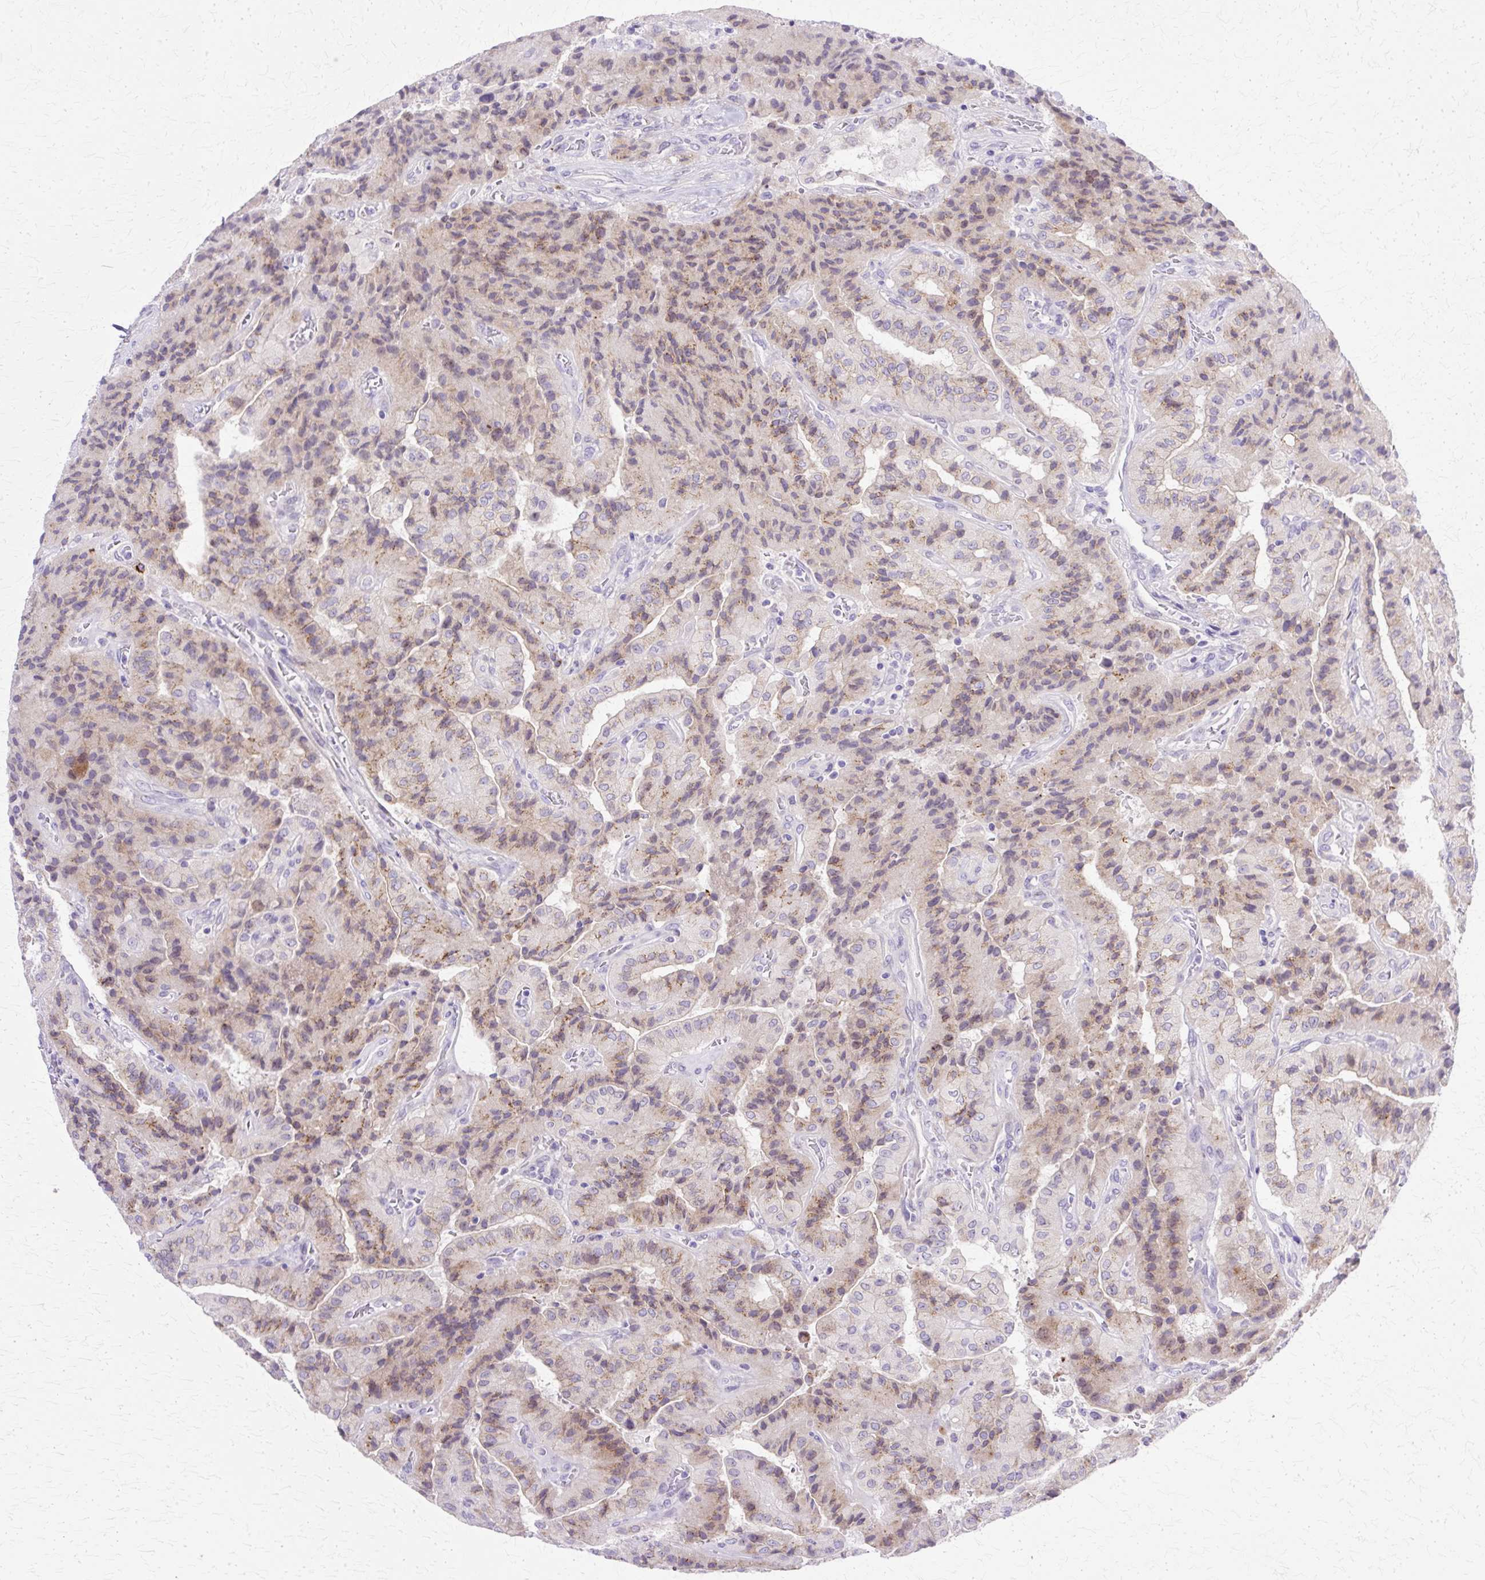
{"staining": {"intensity": "moderate", "quantity": "25%-75%", "location": "cytoplasmic/membranous"}, "tissue": "thyroid cancer", "cell_type": "Tumor cells", "image_type": "cancer", "snomed": [{"axis": "morphology", "description": "Normal tissue, NOS"}, {"axis": "morphology", "description": "Papillary adenocarcinoma, NOS"}, {"axis": "topography", "description": "Thyroid gland"}], "caption": "IHC of thyroid papillary adenocarcinoma exhibits medium levels of moderate cytoplasmic/membranous expression in about 25%-75% of tumor cells.", "gene": "TBC1D3G", "patient": {"sex": "female", "age": 59}}